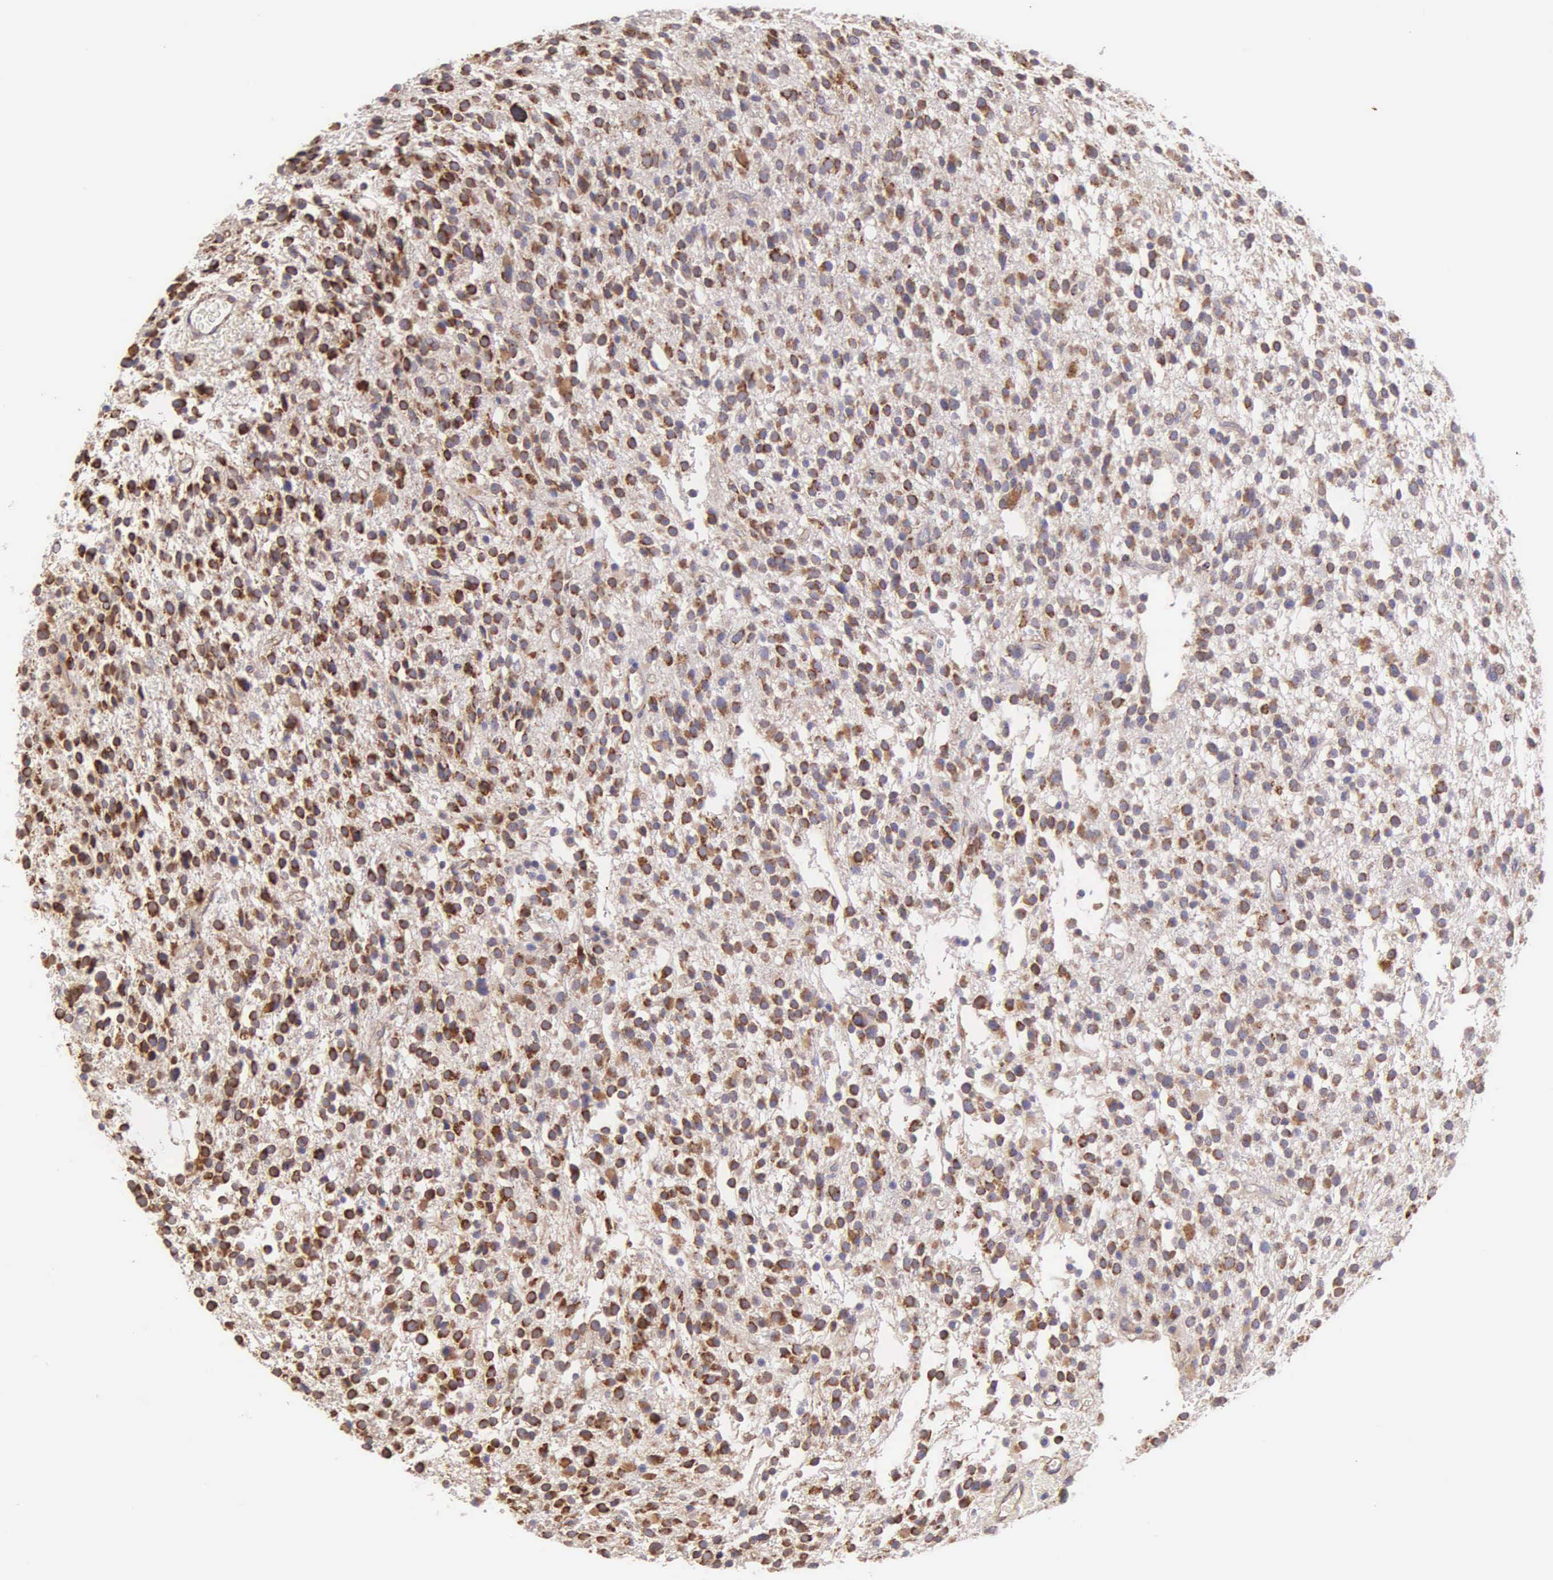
{"staining": {"intensity": "strong", "quantity": "25%-75%", "location": "cytoplasmic/membranous"}, "tissue": "glioma", "cell_type": "Tumor cells", "image_type": "cancer", "snomed": [{"axis": "morphology", "description": "Glioma, malignant, Low grade"}, {"axis": "topography", "description": "Brain"}], "caption": "The photomicrograph displays immunohistochemical staining of glioma. There is strong cytoplasmic/membranous staining is identified in about 25%-75% of tumor cells.", "gene": "CKAP4", "patient": {"sex": "female", "age": 36}}